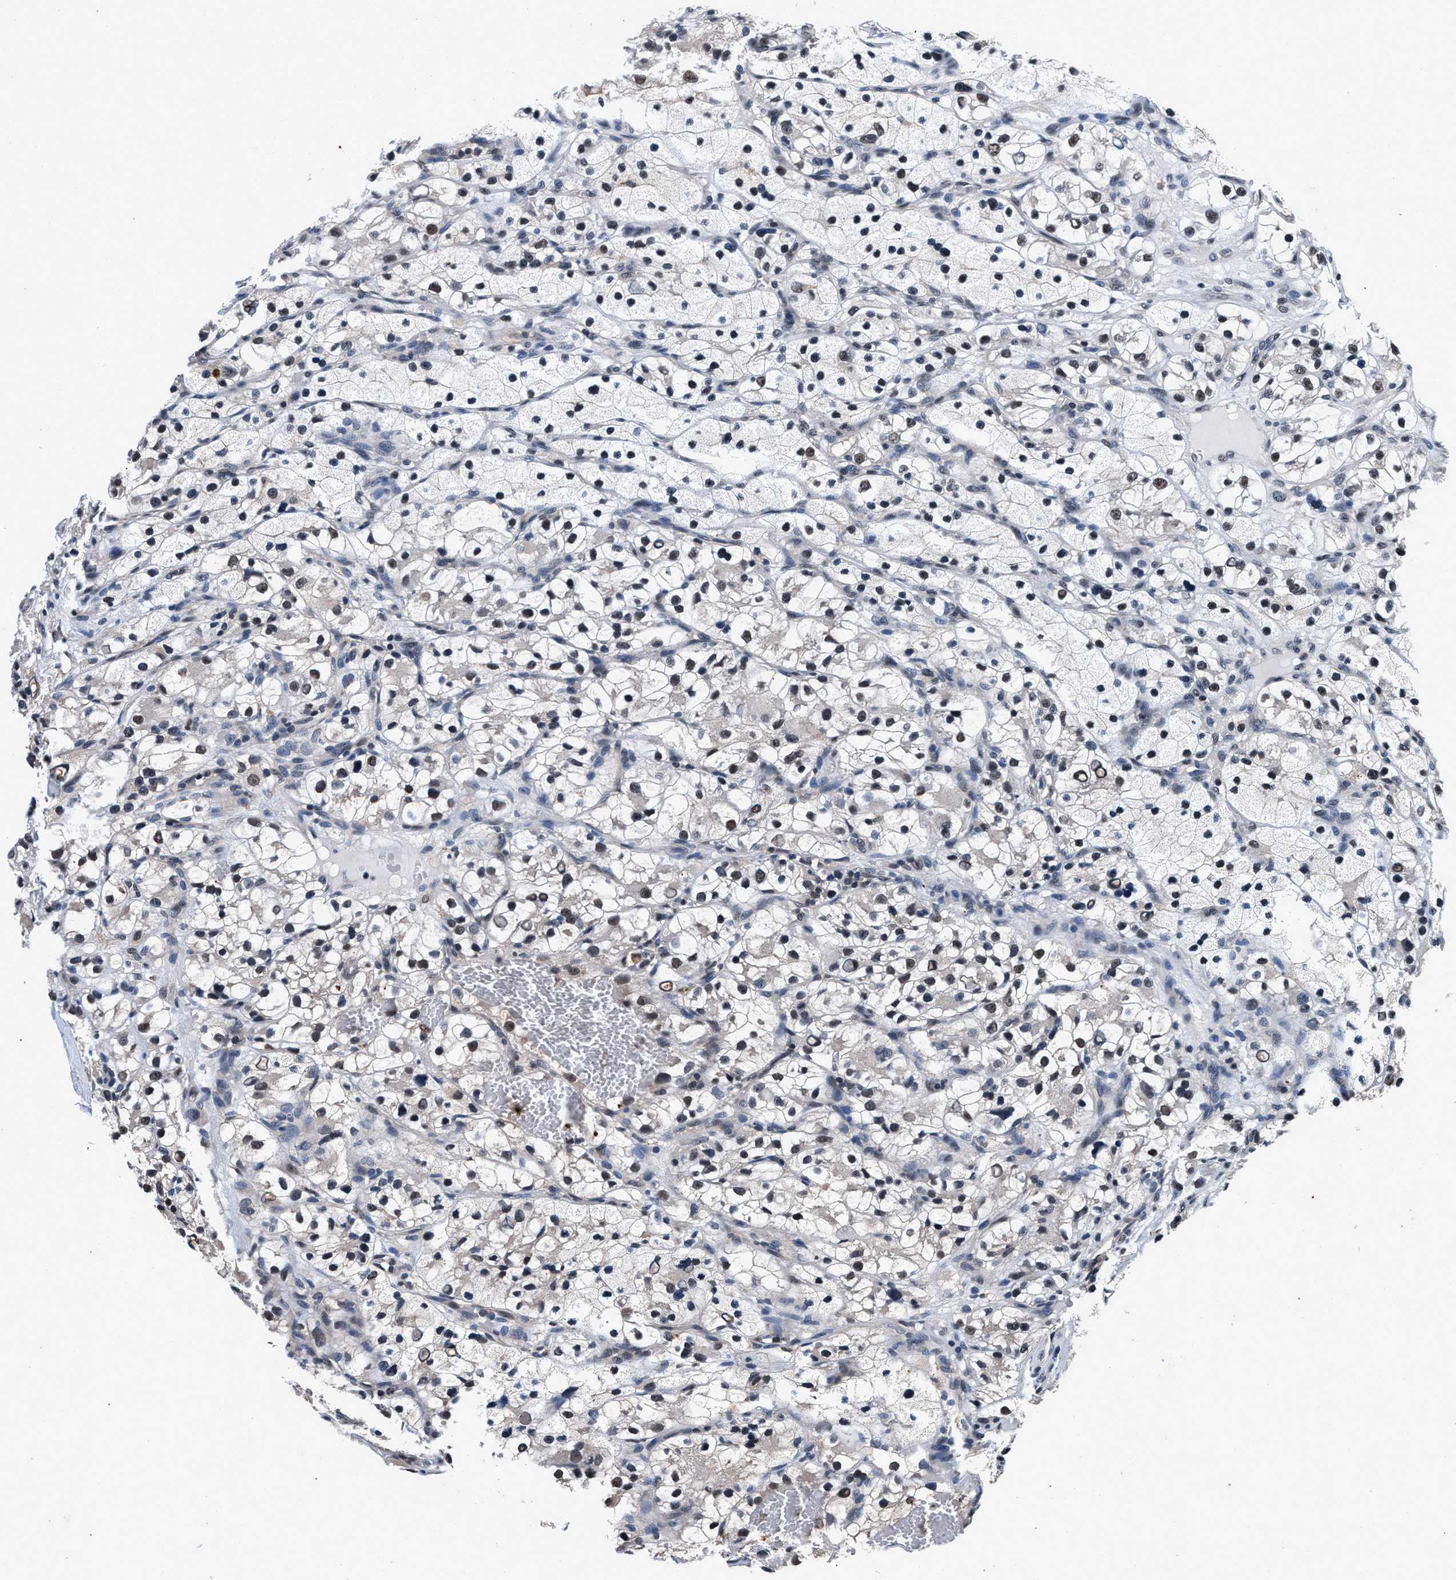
{"staining": {"intensity": "moderate", "quantity": "25%-75%", "location": "nuclear"}, "tissue": "renal cancer", "cell_type": "Tumor cells", "image_type": "cancer", "snomed": [{"axis": "morphology", "description": "Adenocarcinoma, NOS"}, {"axis": "topography", "description": "Kidney"}], "caption": "Protein staining of renal cancer (adenocarcinoma) tissue reveals moderate nuclear positivity in approximately 25%-75% of tumor cells. Using DAB (brown) and hematoxylin (blue) stains, captured at high magnification using brightfield microscopy.", "gene": "USP16", "patient": {"sex": "female", "age": 57}}